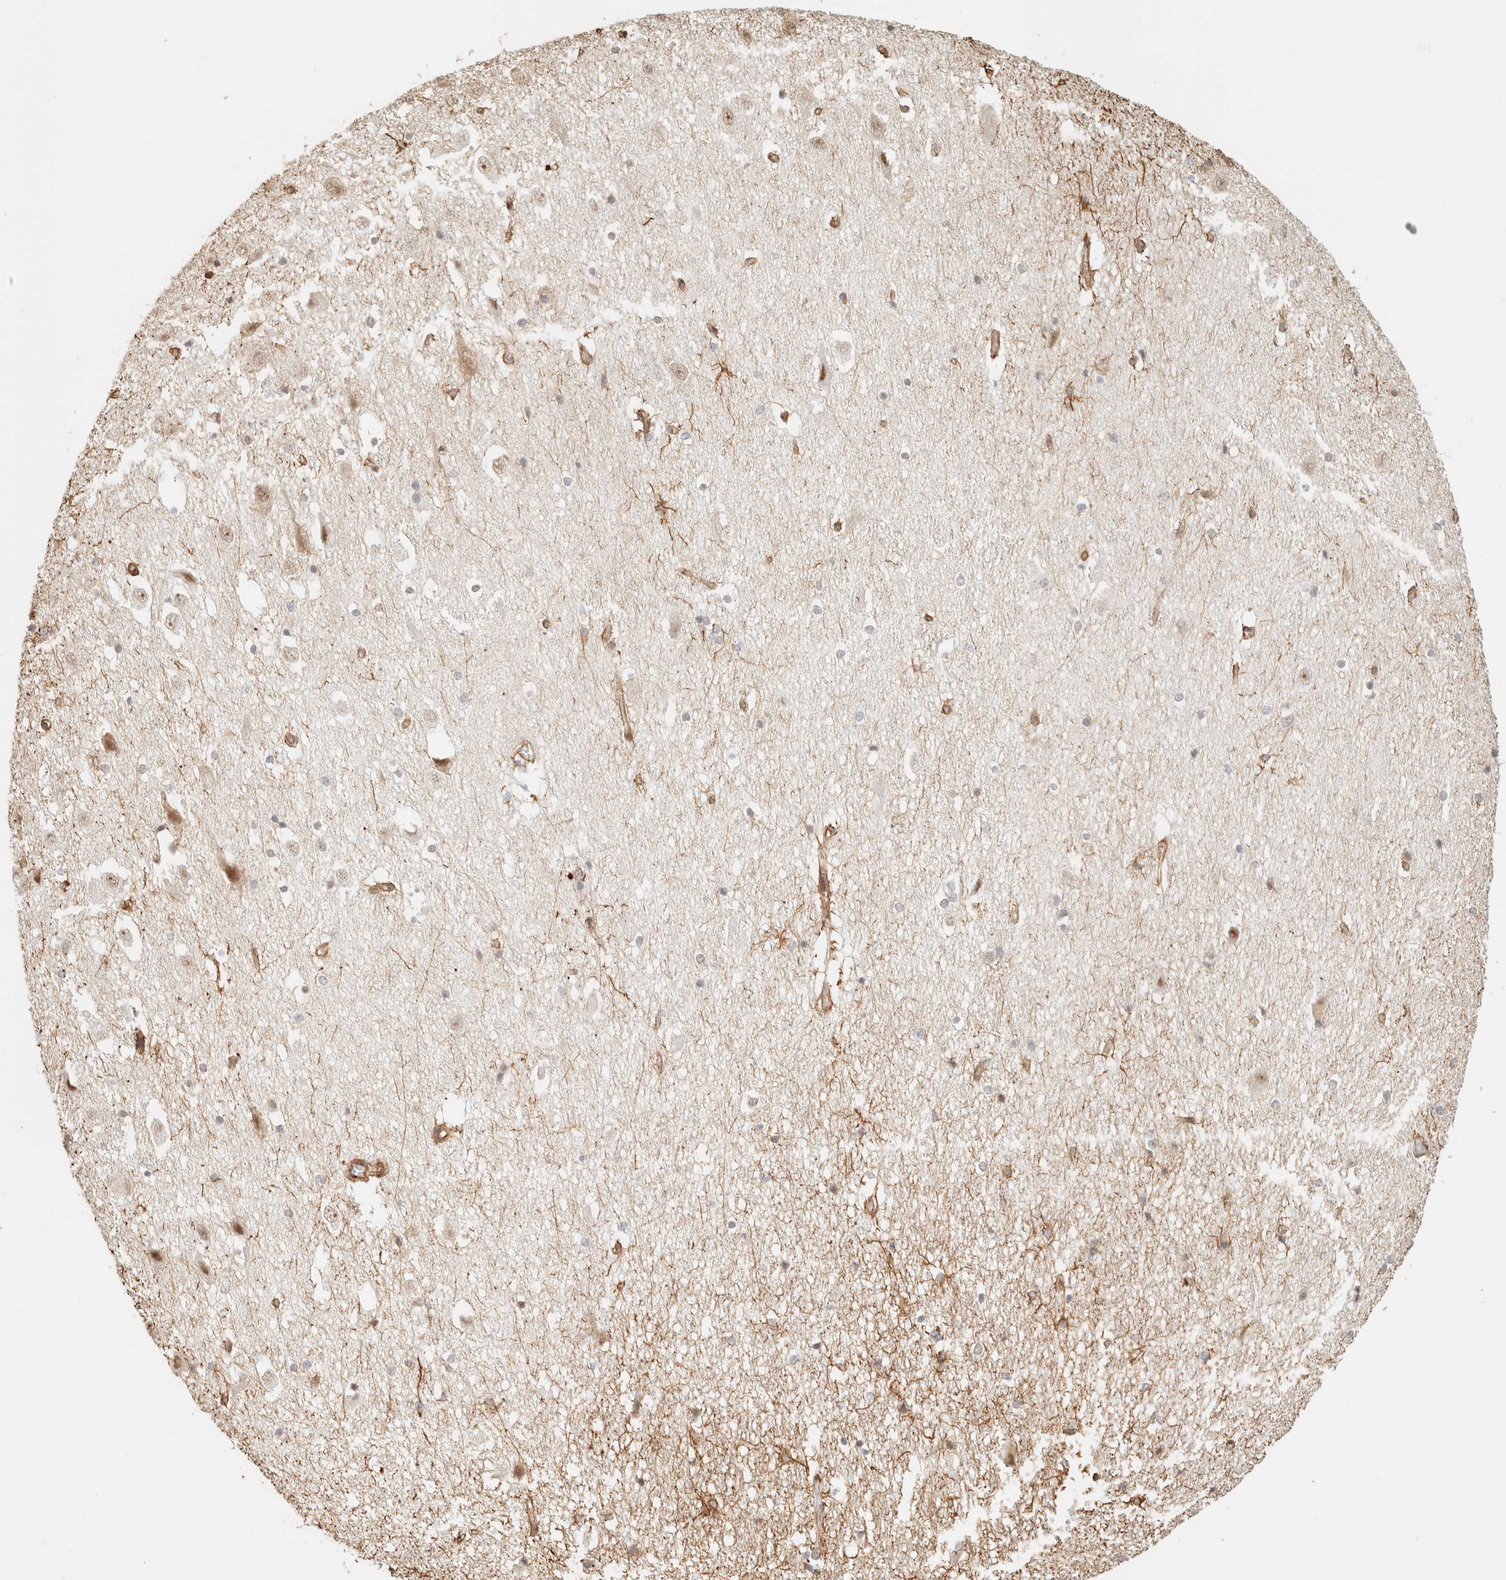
{"staining": {"intensity": "moderate", "quantity": "25%-75%", "location": "cytoplasmic/membranous,nuclear"}, "tissue": "hippocampus", "cell_type": "Glial cells", "image_type": "normal", "snomed": [{"axis": "morphology", "description": "Normal tissue, NOS"}, {"axis": "topography", "description": "Hippocampus"}], "caption": "Immunohistochemistry image of normal human hippocampus stained for a protein (brown), which reveals medium levels of moderate cytoplasmic/membranous,nuclear expression in about 25%-75% of glial cells.", "gene": "ARID5A", "patient": {"sex": "female", "age": 19}}